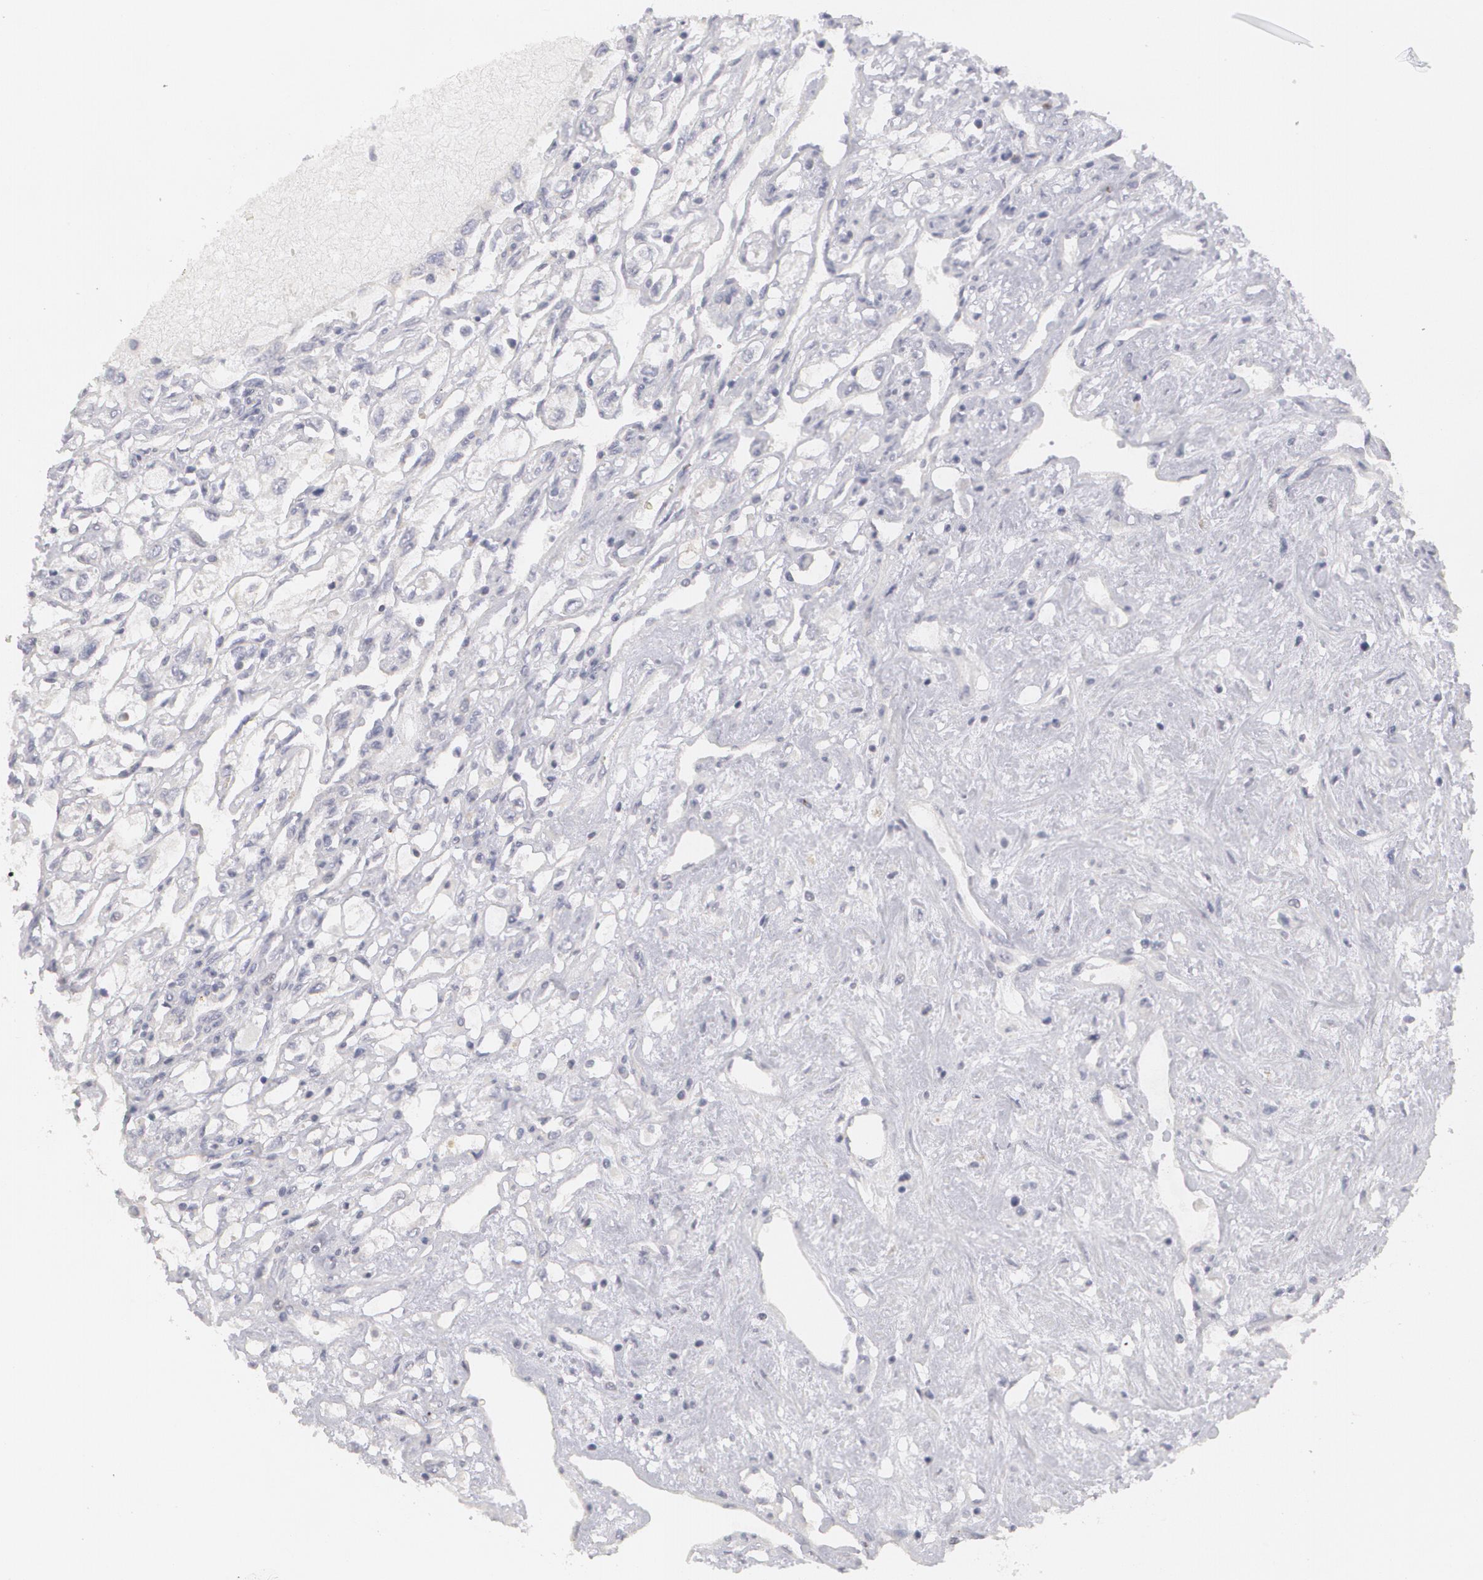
{"staining": {"intensity": "negative", "quantity": "none", "location": "none"}, "tissue": "renal cancer", "cell_type": "Tumor cells", "image_type": "cancer", "snomed": [{"axis": "morphology", "description": "Adenocarcinoma, NOS"}, {"axis": "topography", "description": "Kidney"}], "caption": "Tumor cells are negative for brown protein staining in renal adenocarcinoma. Brightfield microscopy of immunohistochemistry (IHC) stained with DAB (3,3'-diaminobenzidine) (brown) and hematoxylin (blue), captured at high magnification.", "gene": "MBNL3", "patient": {"sex": "male", "age": 57}}